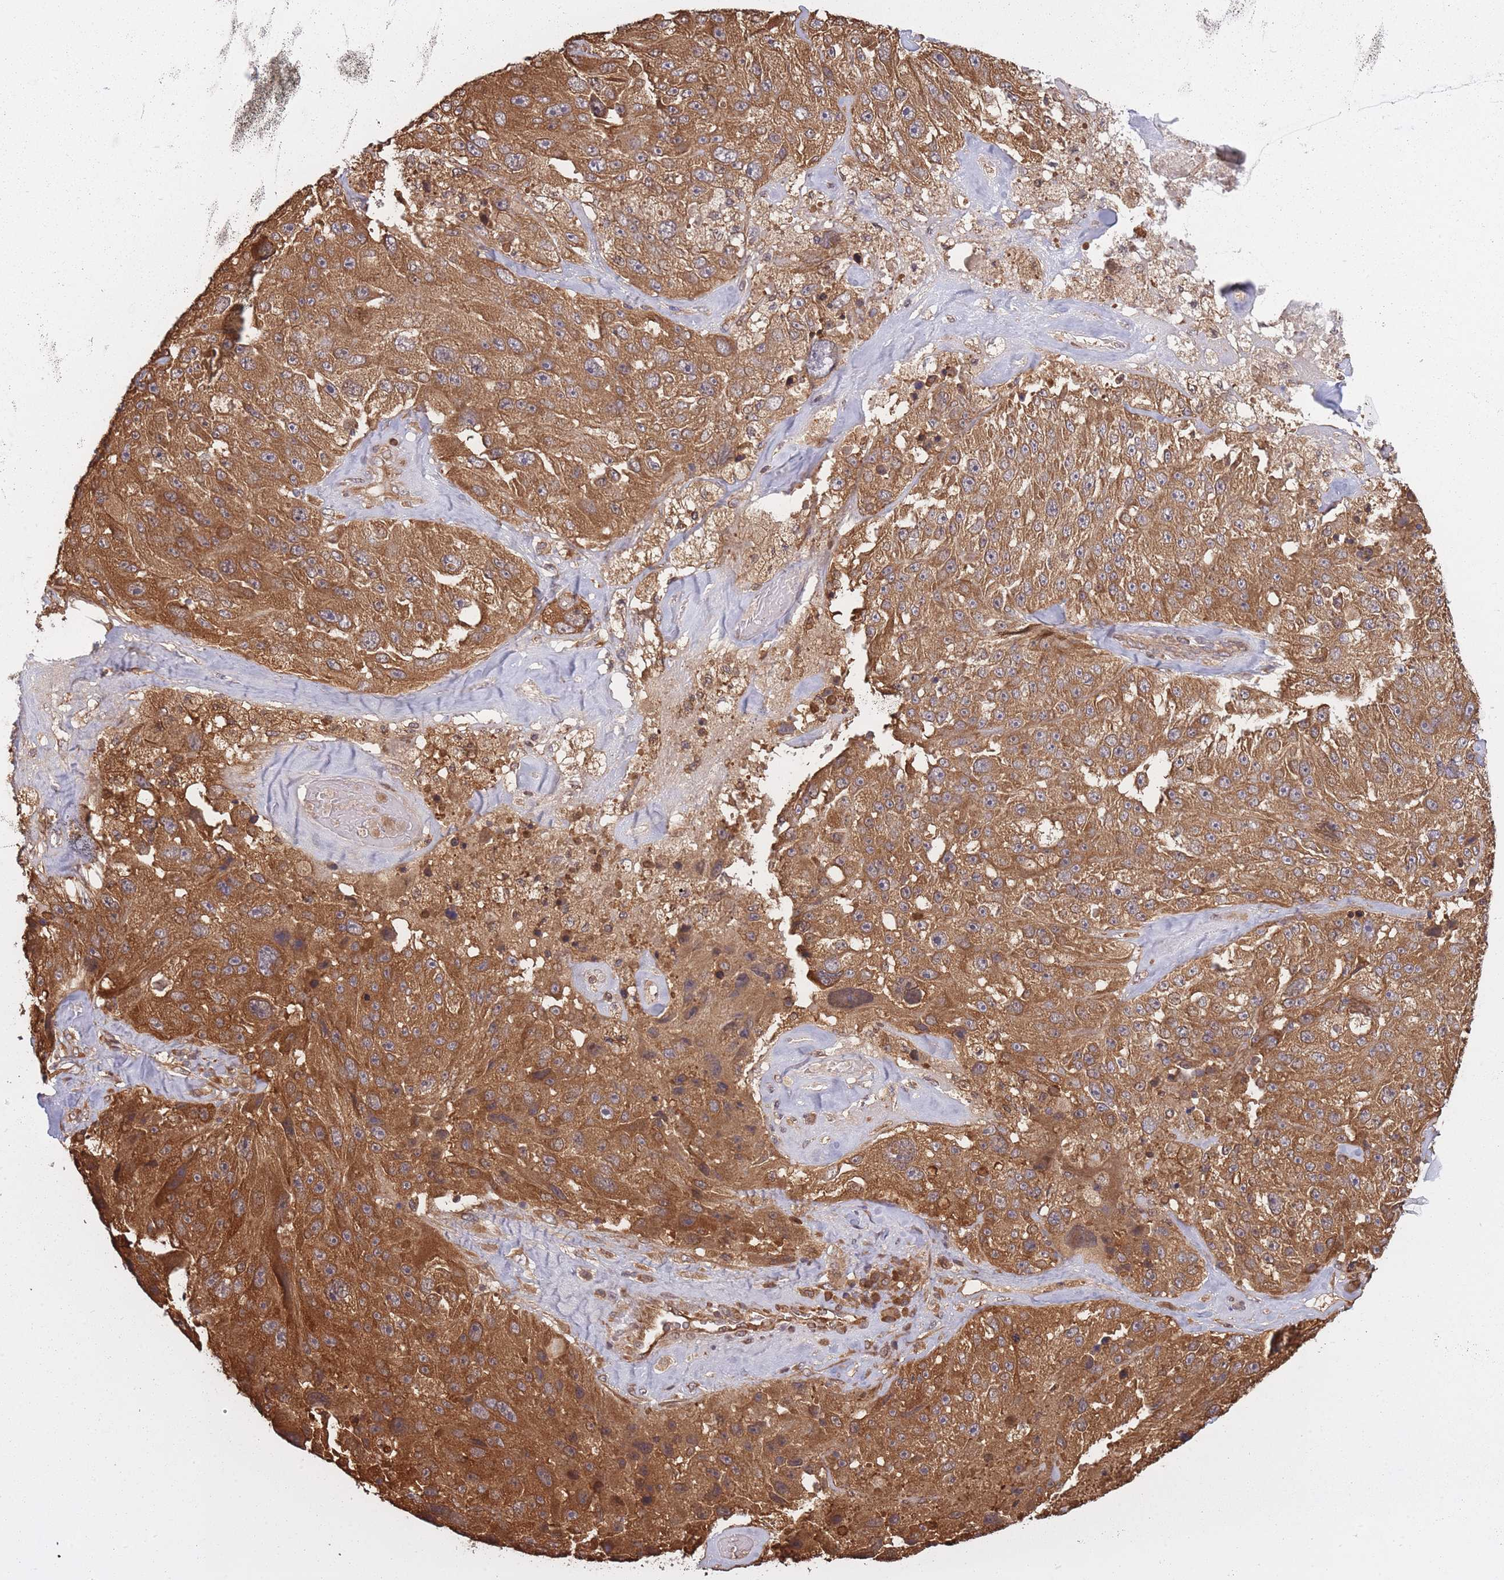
{"staining": {"intensity": "moderate", "quantity": ">75%", "location": "cytoplasmic/membranous"}, "tissue": "melanoma", "cell_type": "Tumor cells", "image_type": "cancer", "snomed": [{"axis": "morphology", "description": "Malignant melanoma, Metastatic site"}, {"axis": "topography", "description": "Lymph node"}], "caption": "A medium amount of moderate cytoplasmic/membranous positivity is present in approximately >75% of tumor cells in melanoma tissue.", "gene": "ARL13B", "patient": {"sex": "male", "age": 62}}